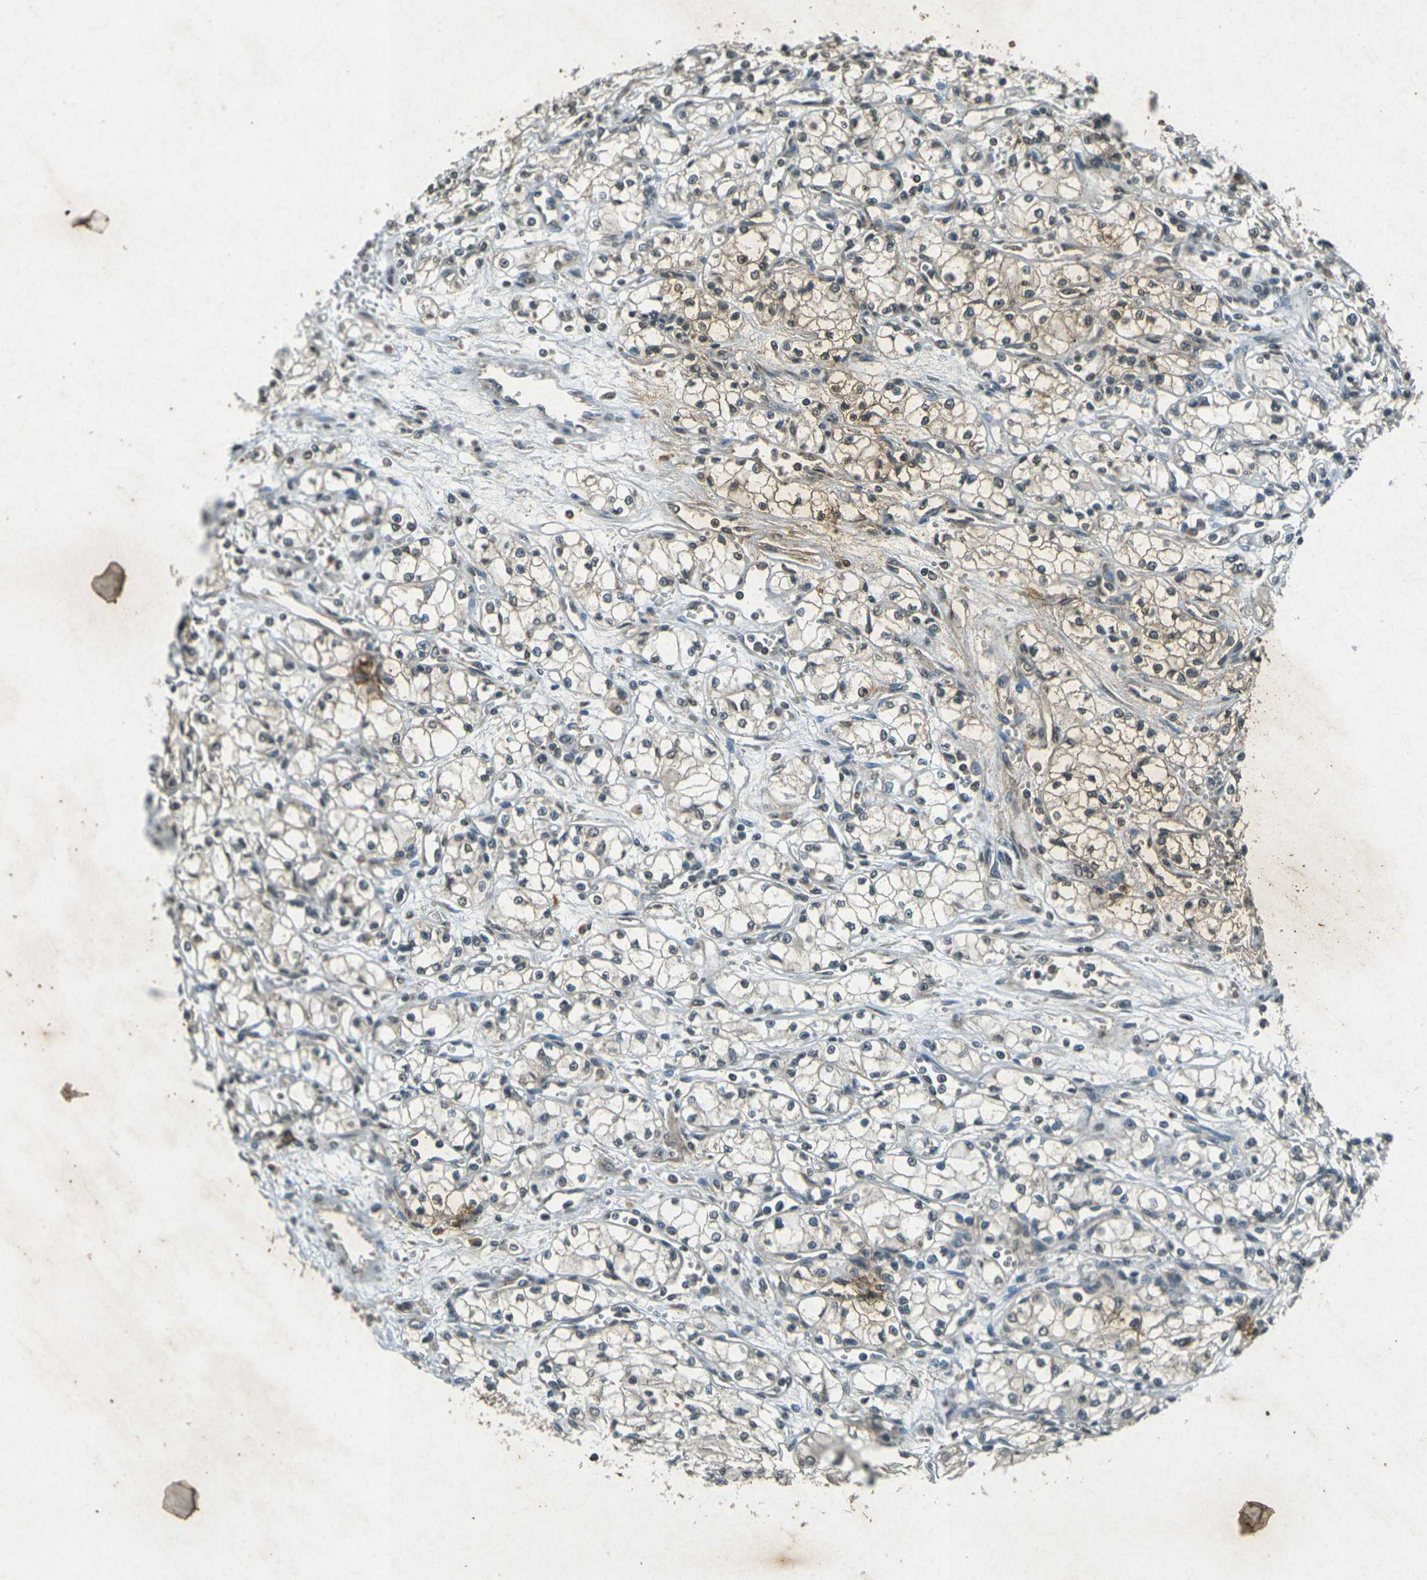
{"staining": {"intensity": "weak", "quantity": "25%-75%", "location": "cytoplasmic/membranous"}, "tissue": "renal cancer", "cell_type": "Tumor cells", "image_type": "cancer", "snomed": [{"axis": "morphology", "description": "Normal tissue, NOS"}, {"axis": "morphology", "description": "Adenocarcinoma, NOS"}, {"axis": "topography", "description": "Kidney"}], "caption": "Tumor cells show weak cytoplasmic/membranous positivity in about 25%-75% of cells in renal cancer (adenocarcinoma).", "gene": "PDE2A", "patient": {"sex": "male", "age": 59}}